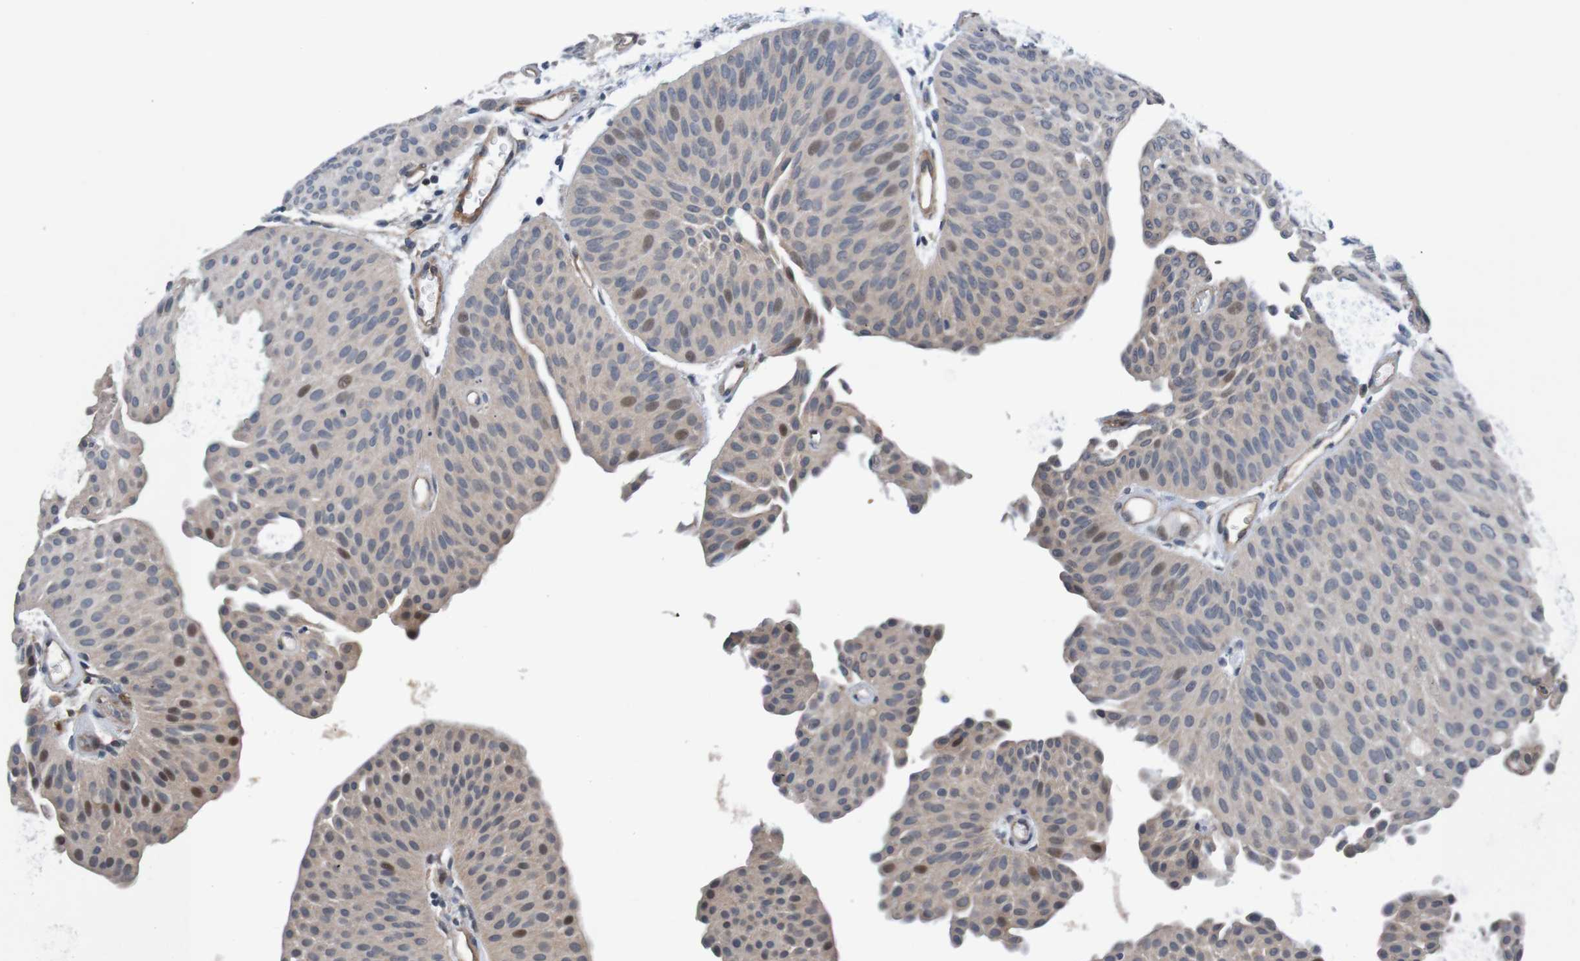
{"staining": {"intensity": "moderate", "quantity": "<25%", "location": "nuclear"}, "tissue": "urothelial cancer", "cell_type": "Tumor cells", "image_type": "cancer", "snomed": [{"axis": "morphology", "description": "Urothelial carcinoma, Low grade"}, {"axis": "topography", "description": "Urinary bladder"}], "caption": "A low amount of moderate nuclear positivity is appreciated in about <25% of tumor cells in urothelial carcinoma (low-grade) tissue. (brown staining indicates protein expression, while blue staining denotes nuclei).", "gene": "CPED1", "patient": {"sex": "female", "age": 60}}